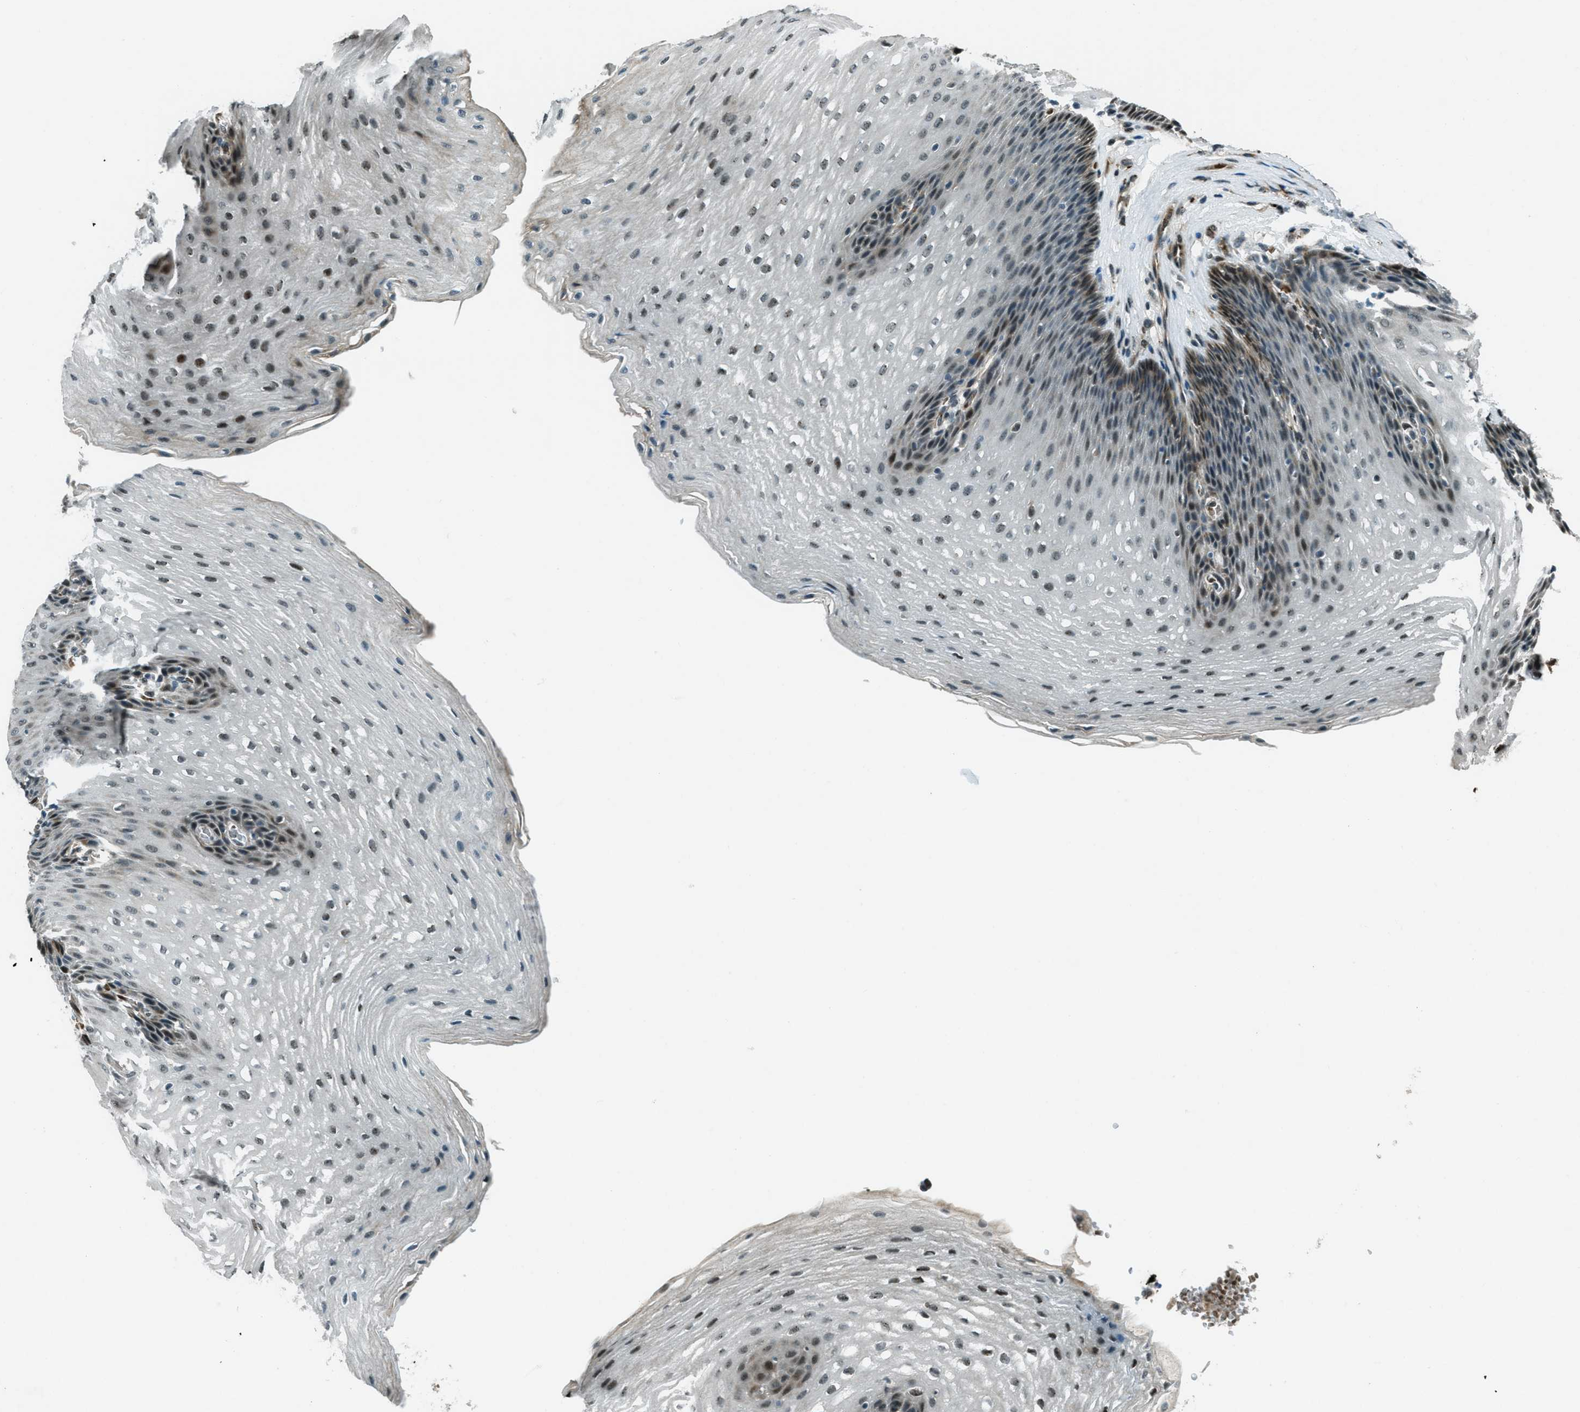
{"staining": {"intensity": "moderate", "quantity": "25%-75%", "location": "cytoplasmic/membranous,nuclear"}, "tissue": "esophagus", "cell_type": "Squamous epithelial cells", "image_type": "normal", "snomed": [{"axis": "morphology", "description": "Normal tissue, NOS"}, {"axis": "topography", "description": "Esophagus"}], "caption": "Immunohistochemistry (IHC) staining of benign esophagus, which displays medium levels of moderate cytoplasmic/membranous,nuclear expression in about 25%-75% of squamous epithelial cells indicating moderate cytoplasmic/membranous,nuclear protein positivity. The staining was performed using DAB (brown) for protein detection and nuclei were counterstained in hematoxylin (blue).", "gene": "TARDBP", "patient": {"sex": "male", "age": 48}}